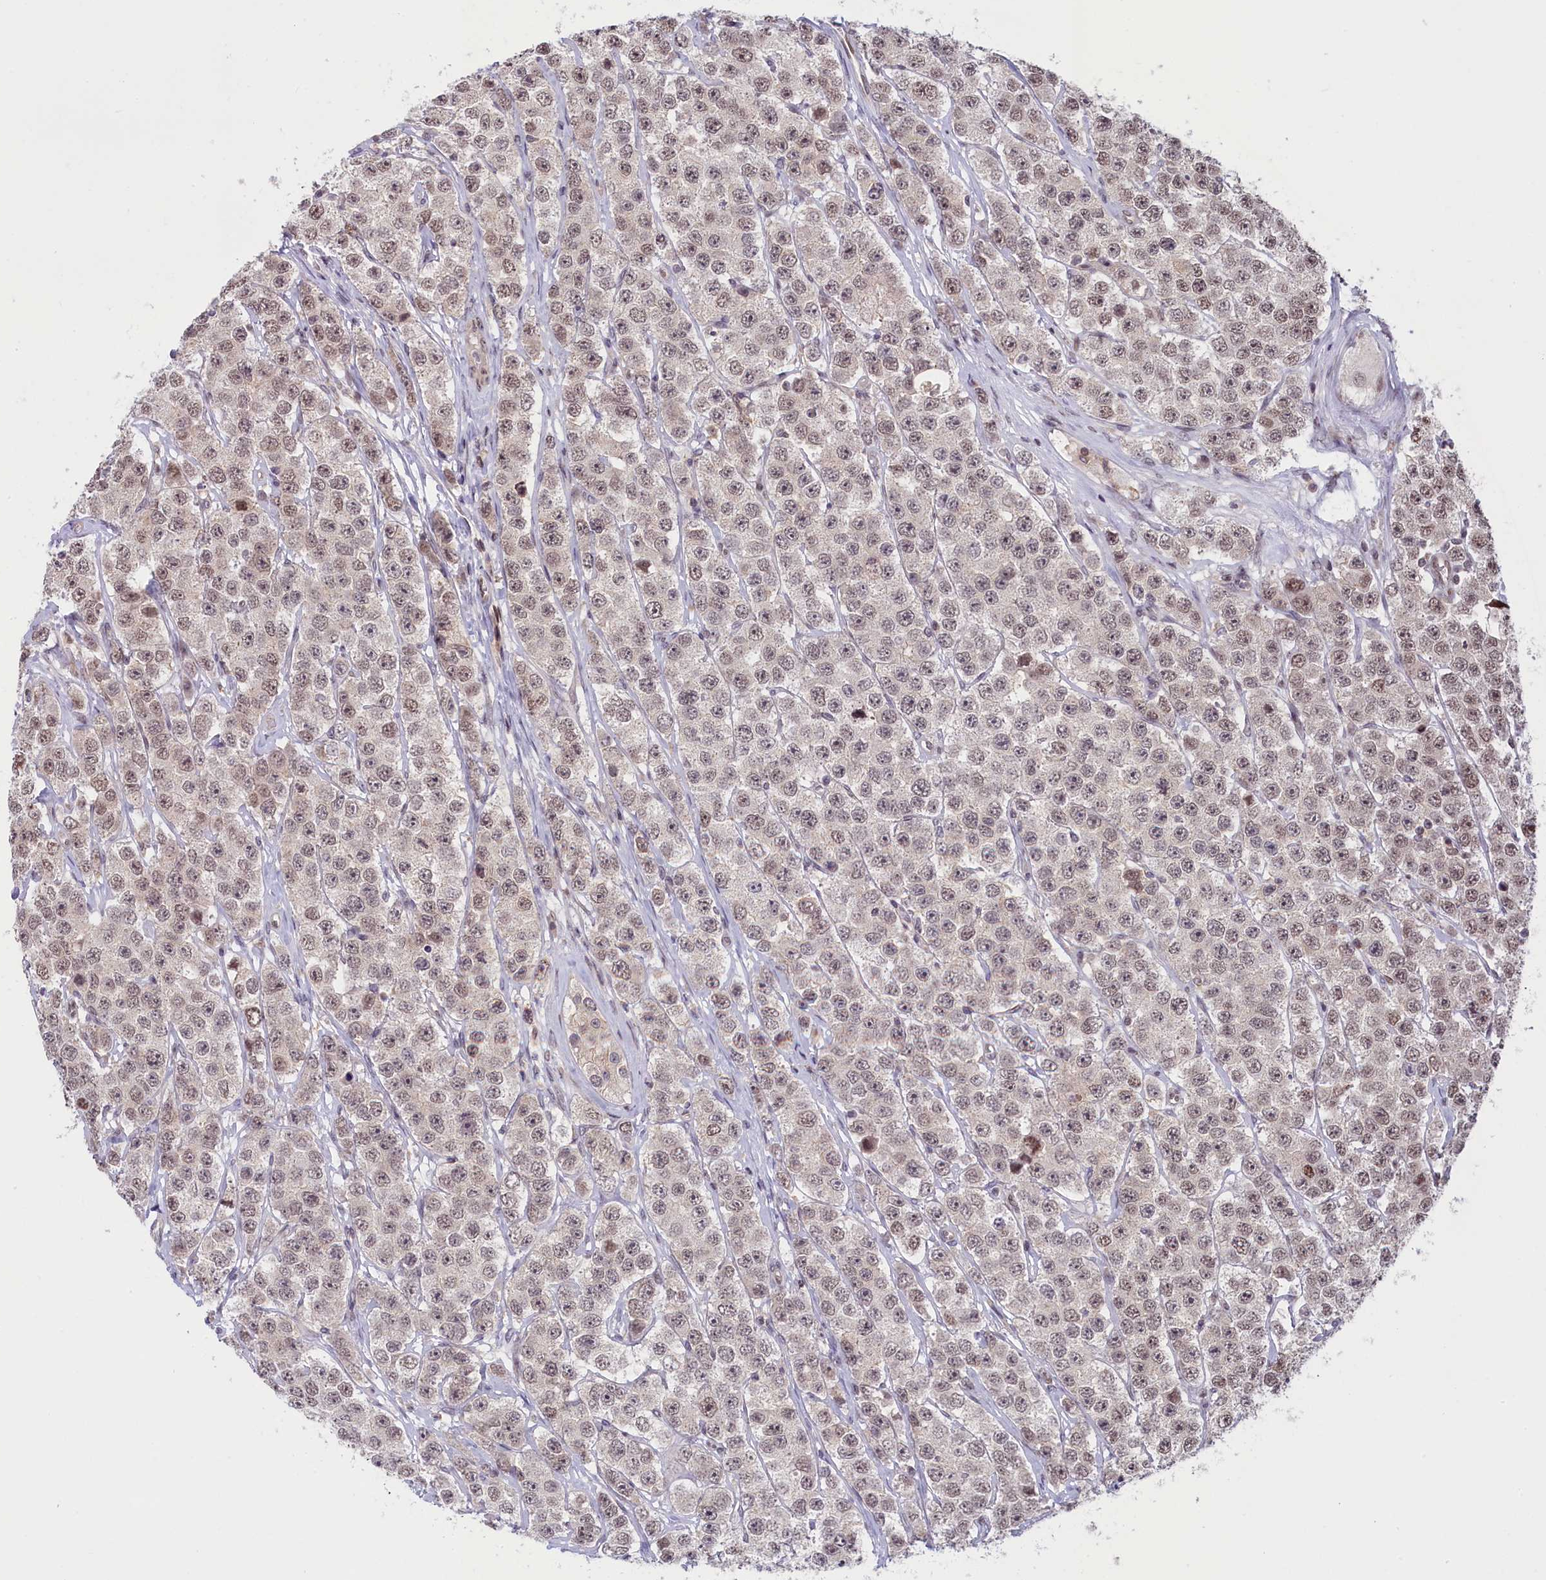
{"staining": {"intensity": "weak", "quantity": ">75%", "location": "nuclear"}, "tissue": "testis cancer", "cell_type": "Tumor cells", "image_type": "cancer", "snomed": [{"axis": "morphology", "description": "Seminoma, NOS"}, {"axis": "topography", "description": "Testis"}], "caption": "Immunohistochemistry of human seminoma (testis) displays low levels of weak nuclear expression in about >75% of tumor cells.", "gene": "FCHO1", "patient": {"sex": "male", "age": 28}}